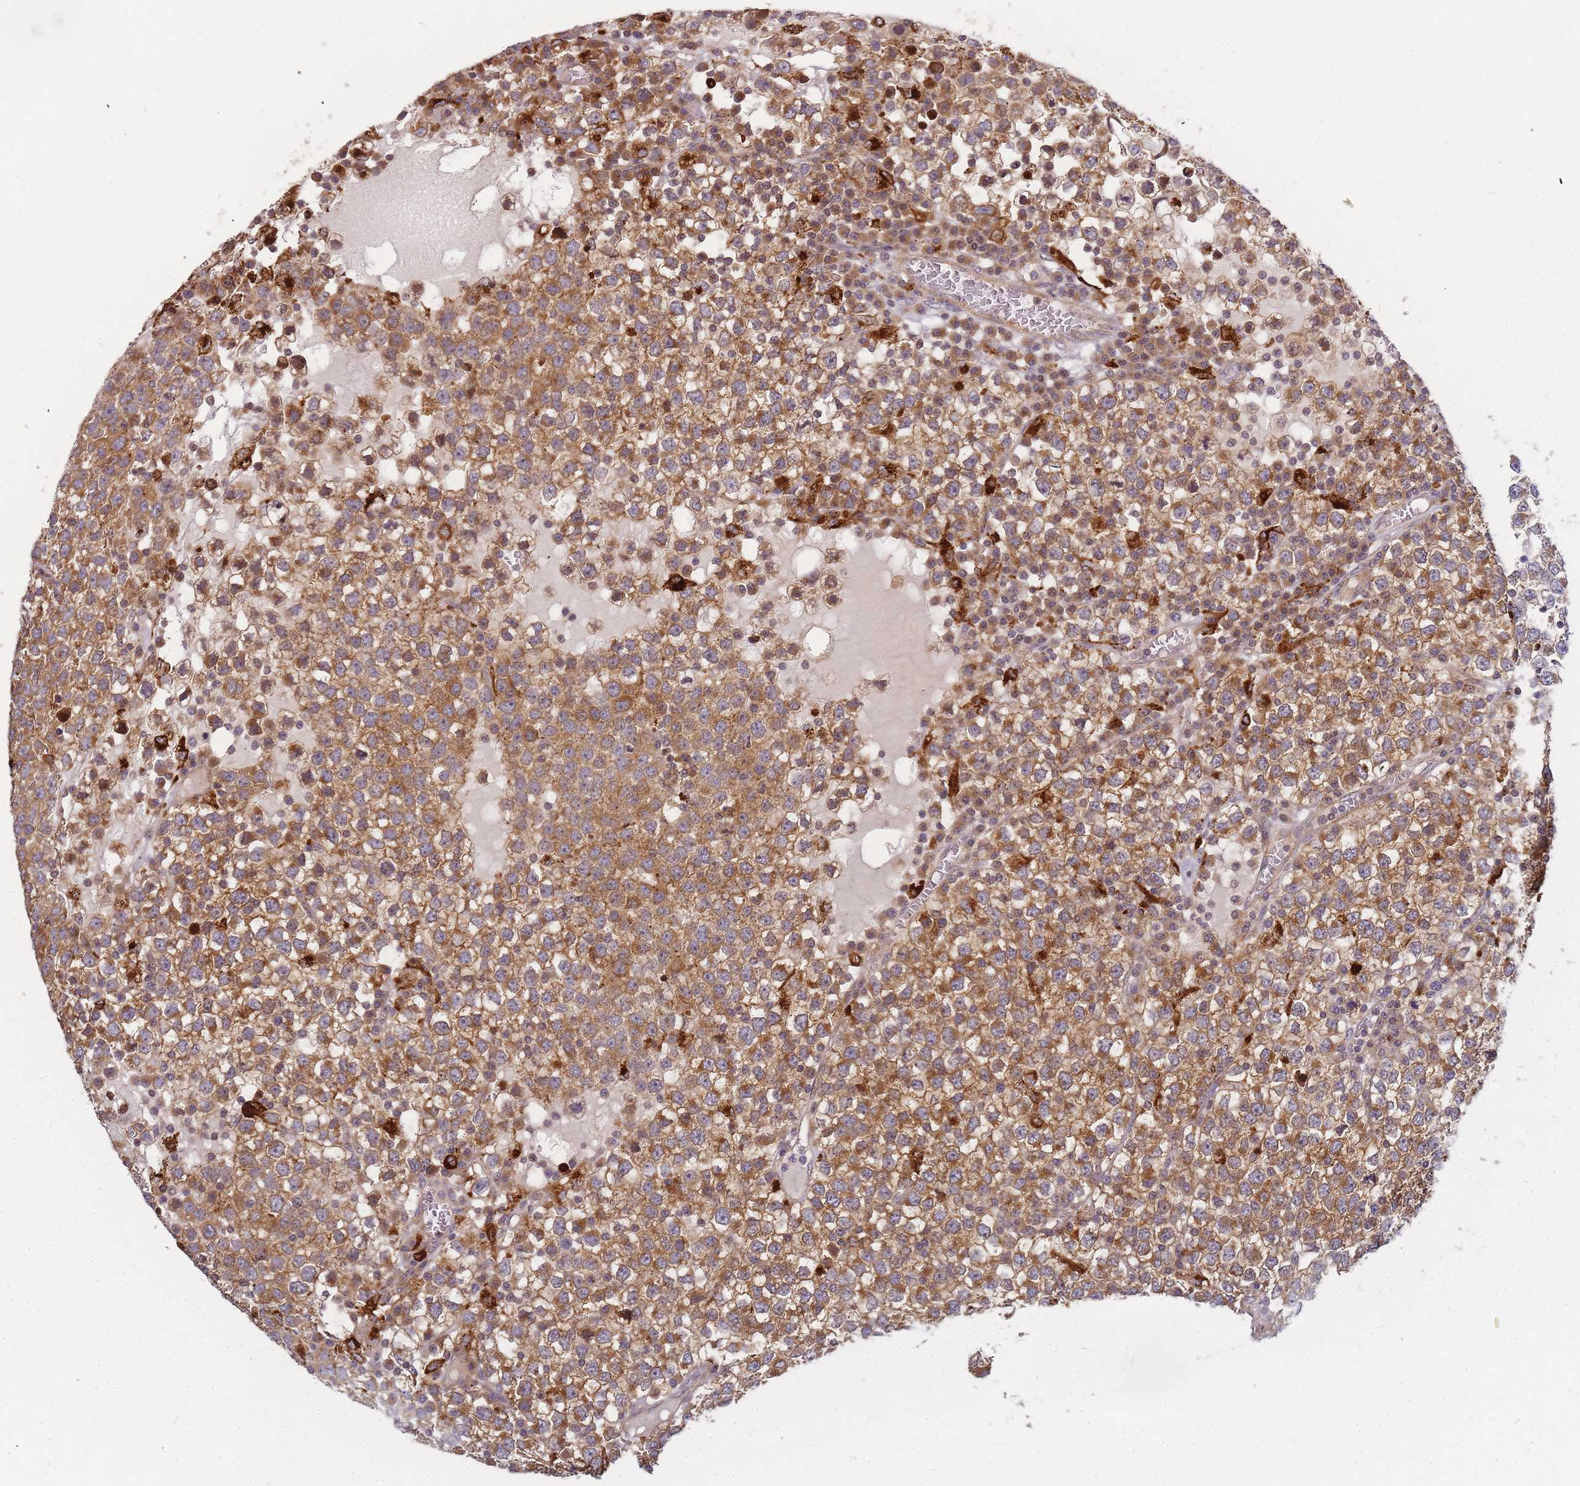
{"staining": {"intensity": "moderate", "quantity": ">75%", "location": "cytoplasmic/membranous"}, "tissue": "testis cancer", "cell_type": "Tumor cells", "image_type": "cancer", "snomed": [{"axis": "morphology", "description": "Seminoma, NOS"}, {"axis": "topography", "description": "Testis"}], "caption": "Immunohistochemistry micrograph of seminoma (testis) stained for a protein (brown), which demonstrates medium levels of moderate cytoplasmic/membranous staining in about >75% of tumor cells.", "gene": "ATG5", "patient": {"sex": "male", "age": 65}}